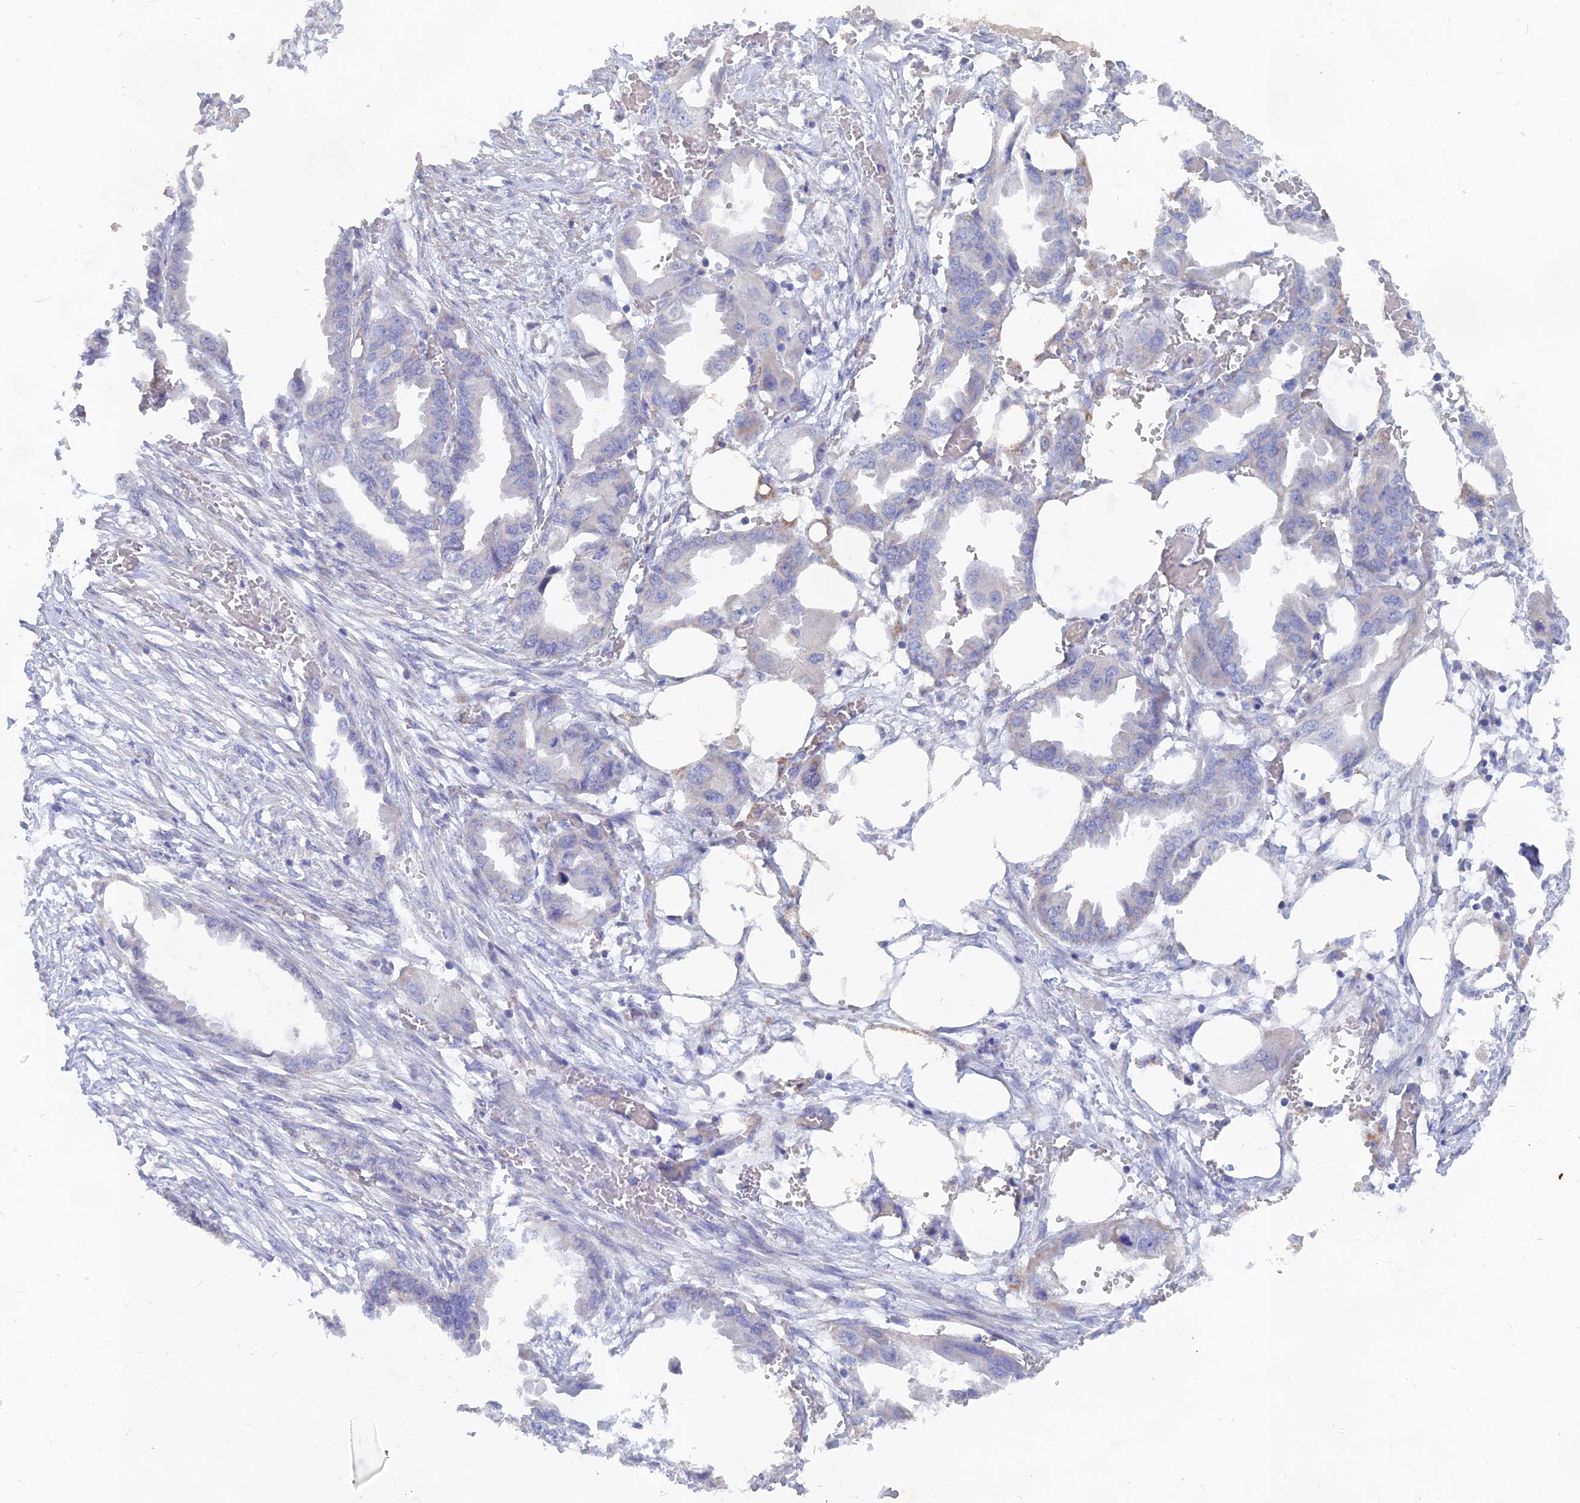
{"staining": {"intensity": "negative", "quantity": "none", "location": "none"}, "tissue": "endometrial cancer", "cell_type": "Tumor cells", "image_type": "cancer", "snomed": [{"axis": "morphology", "description": "Adenocarcinoma, NOS"}, {"axis": "morphology", "description": "Adenocarcinoma, metastatic, NOS"}, {"axis": "topography", "description": "Adipose tissue"}, {"axis": "topography", "description": "Endometrium"}], "caption": "Histopathology image shows no protein staining in tumor cells of metastatic adenocarcinoma (endometrial) tissue.", "gene": "LRIF1", "patient": {"sex": "female", "age": 67}}